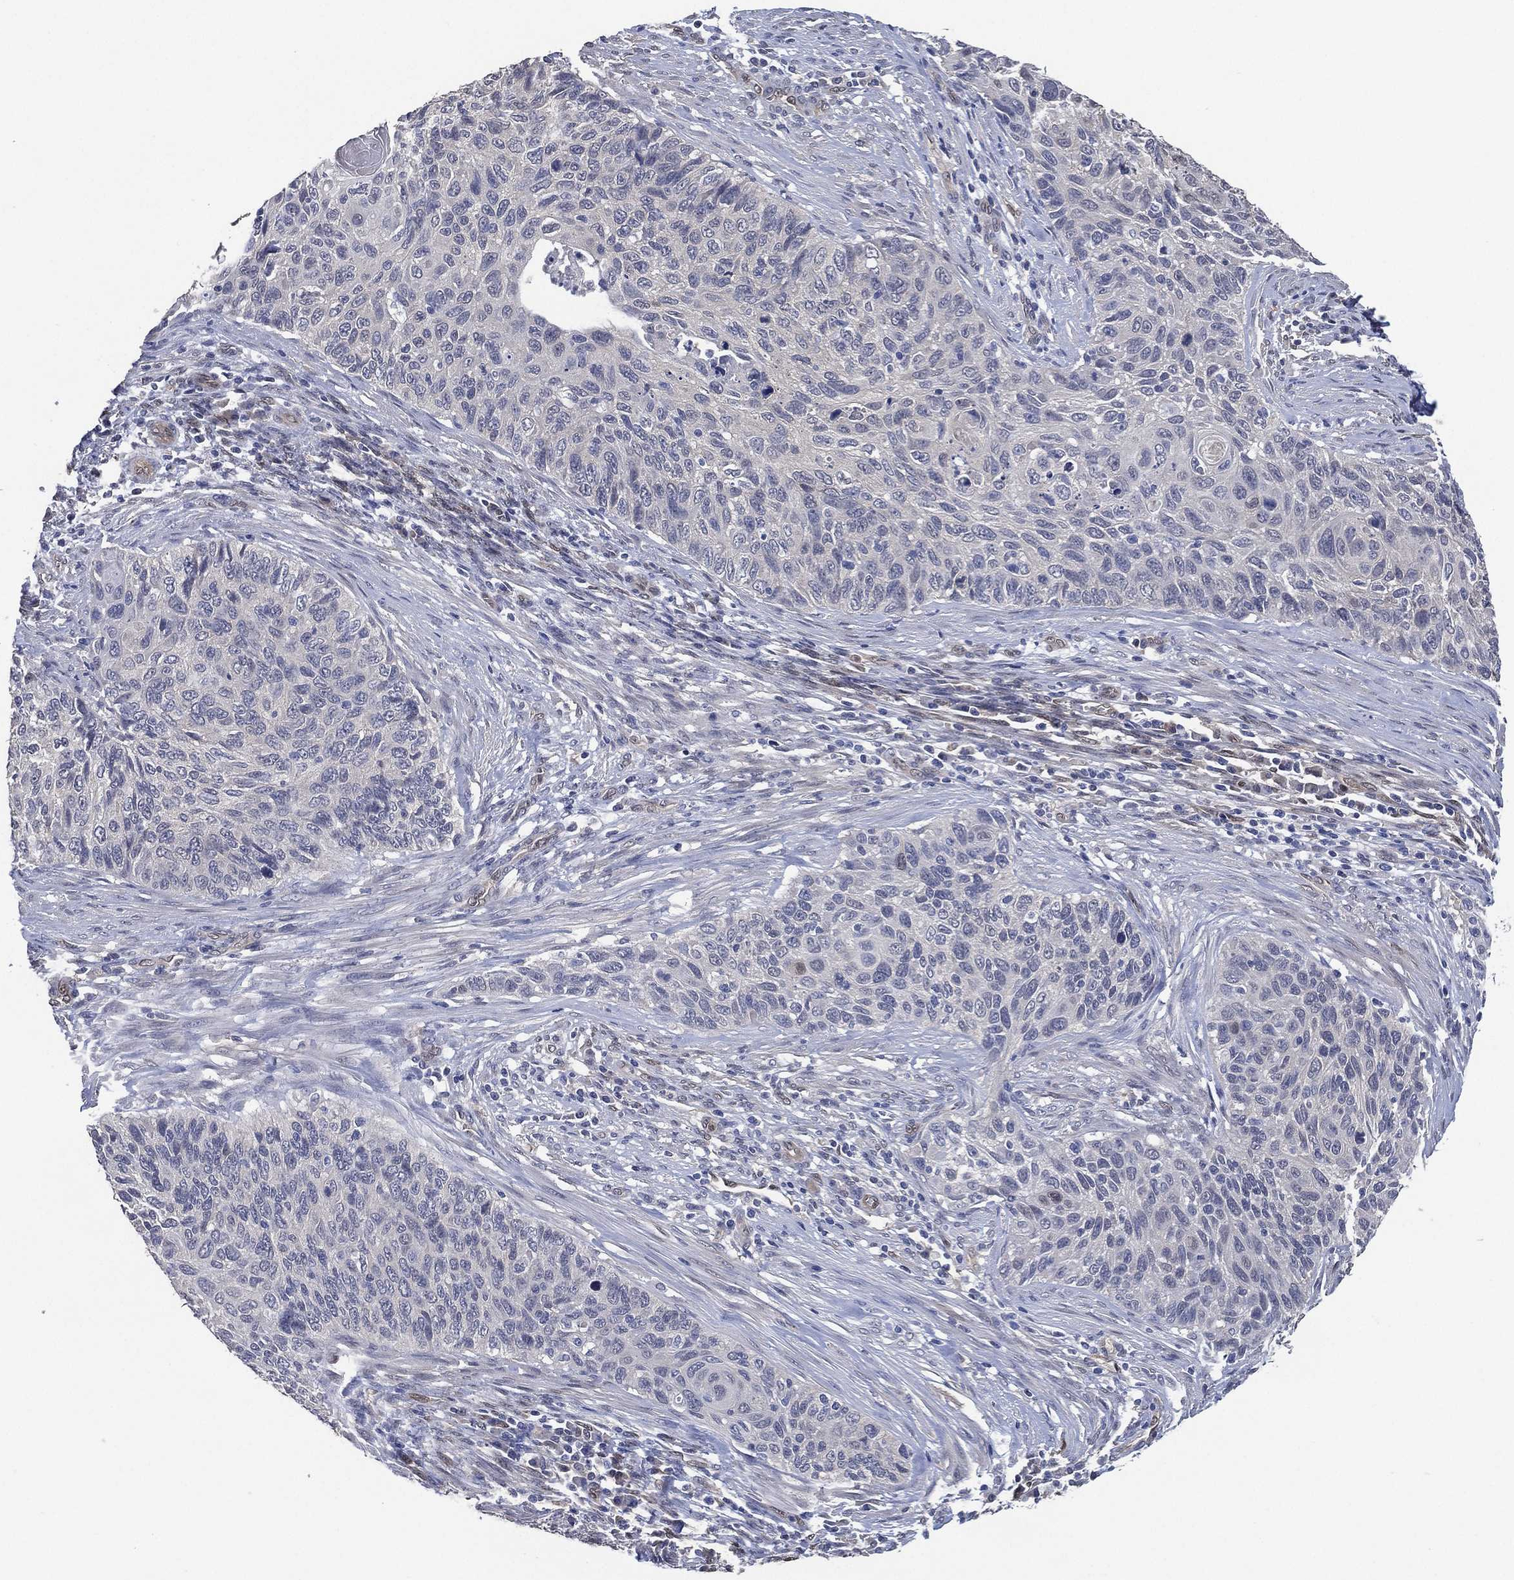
{"staining": {"intensity": "negative", "quantity": "none", "location": "none"}, "tissue": "cervical cancer", "cell_type": "Tumor cells", "image_type": "cancer", "snomed": [{"axis": "morphology", "description": "Squamous cell carcinoma, NOS"}, {"axis": "topography", "description": "Cervix"}], "caption": "Immunohistochemistry of cervical squamous cell carcinoma demonstrates no expression in tumor cells.", "gene": "AK1", "patient": {"sex": "female", "age": 70}}